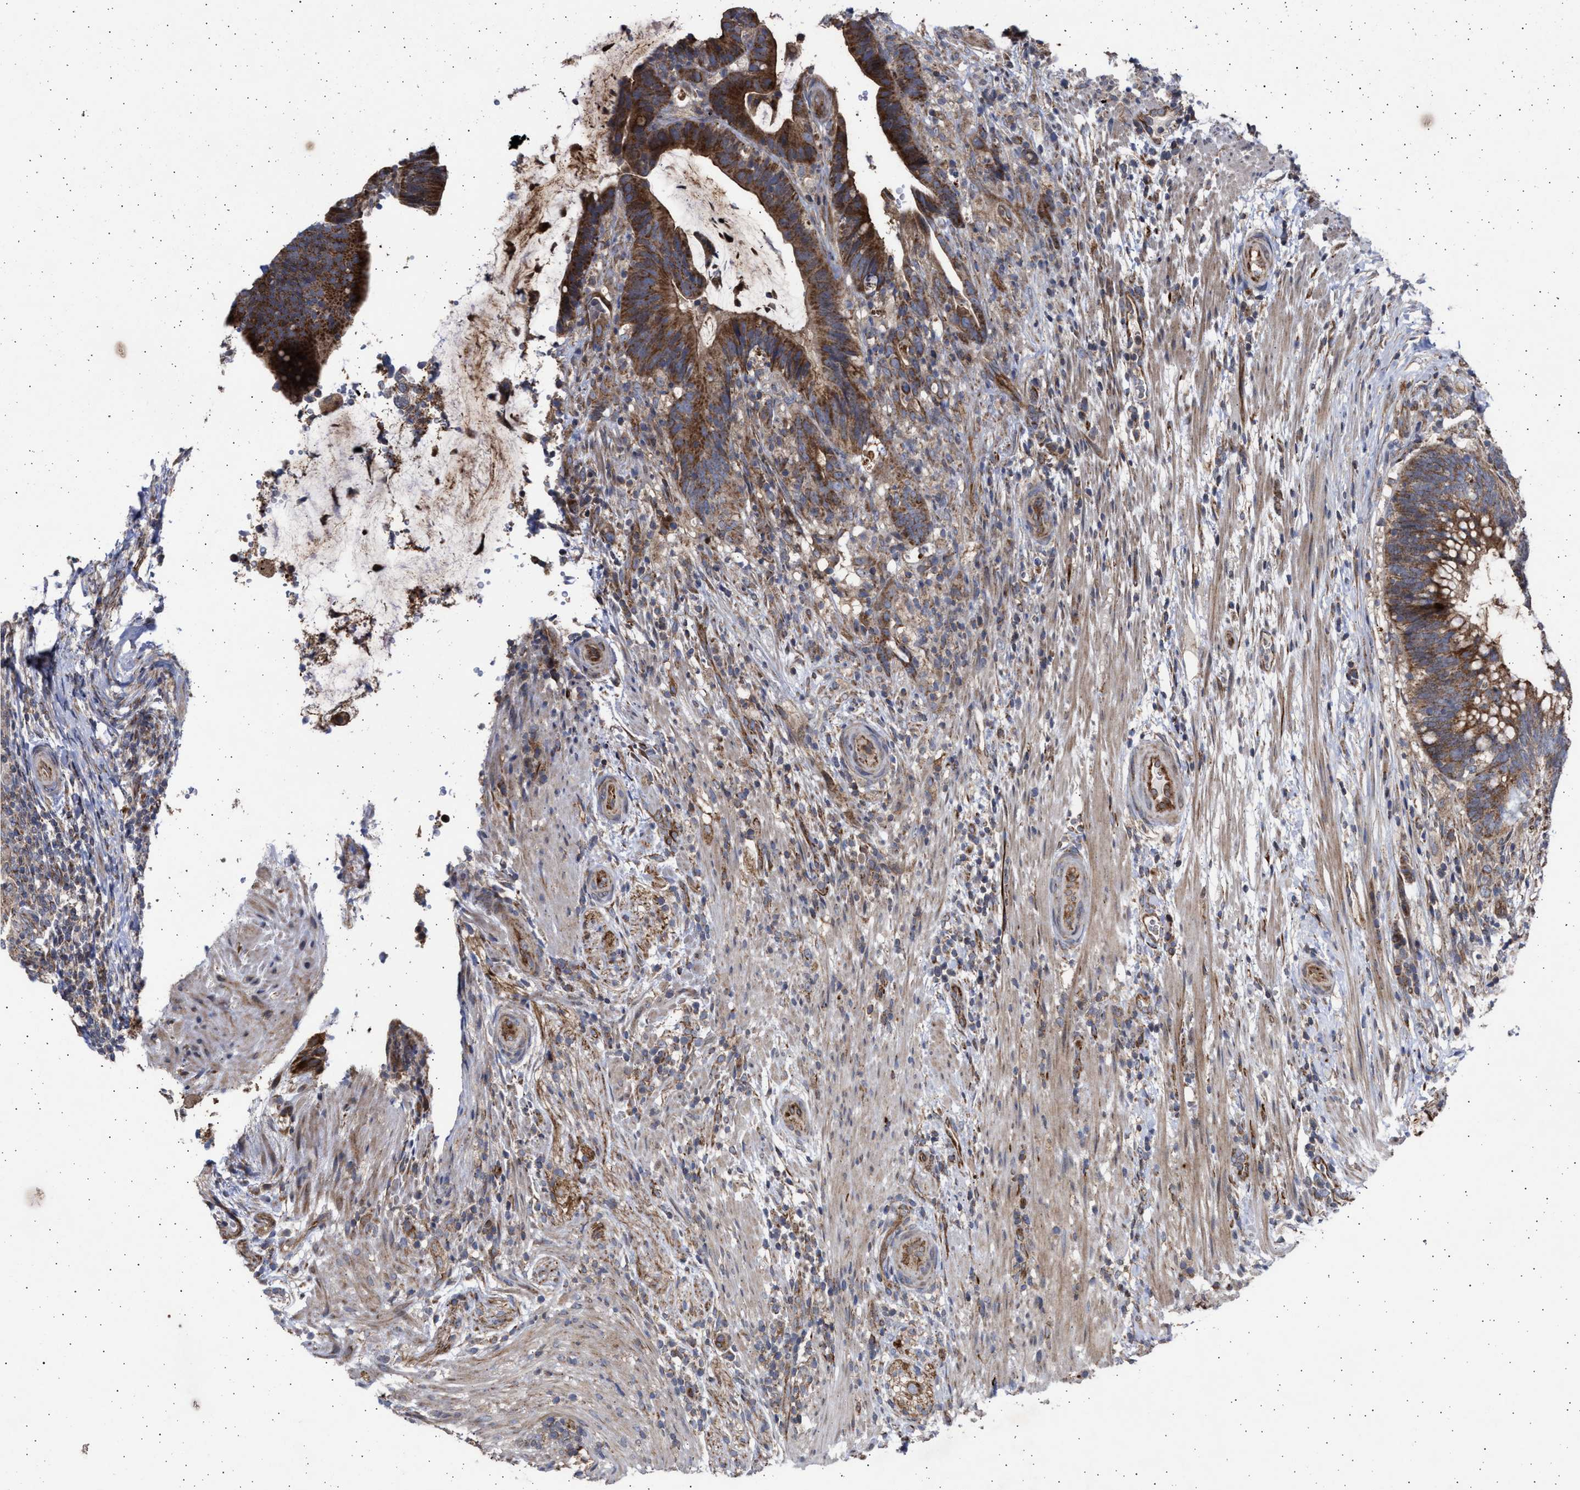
{"staining": {"intensity": "strong", "quantity": ">75%", "location": "cytoplasmic/membranous"}, "tissue": "colorectal cancer", "cell_type": "Tumor cells", "image_type": "cancer", "snomed": [{"axis": "morphology", "description": "Adenocarcinoma, NOS"}, {"axis": "topography", "description": "Colon"}], "caption": "Immunohistochemistry (IHC) histopathology image of neoplastic tissue: human colorectal cancer stained using immunohistochemistry demonstrates high levels of strong protein expression localized specifically in the cytoplasmic/membranous of tumor cells, appearing as a cytoplasmic/membranous brown color.", "gene": "TTC19", "patient": {"sex": "female", "age": 66}}